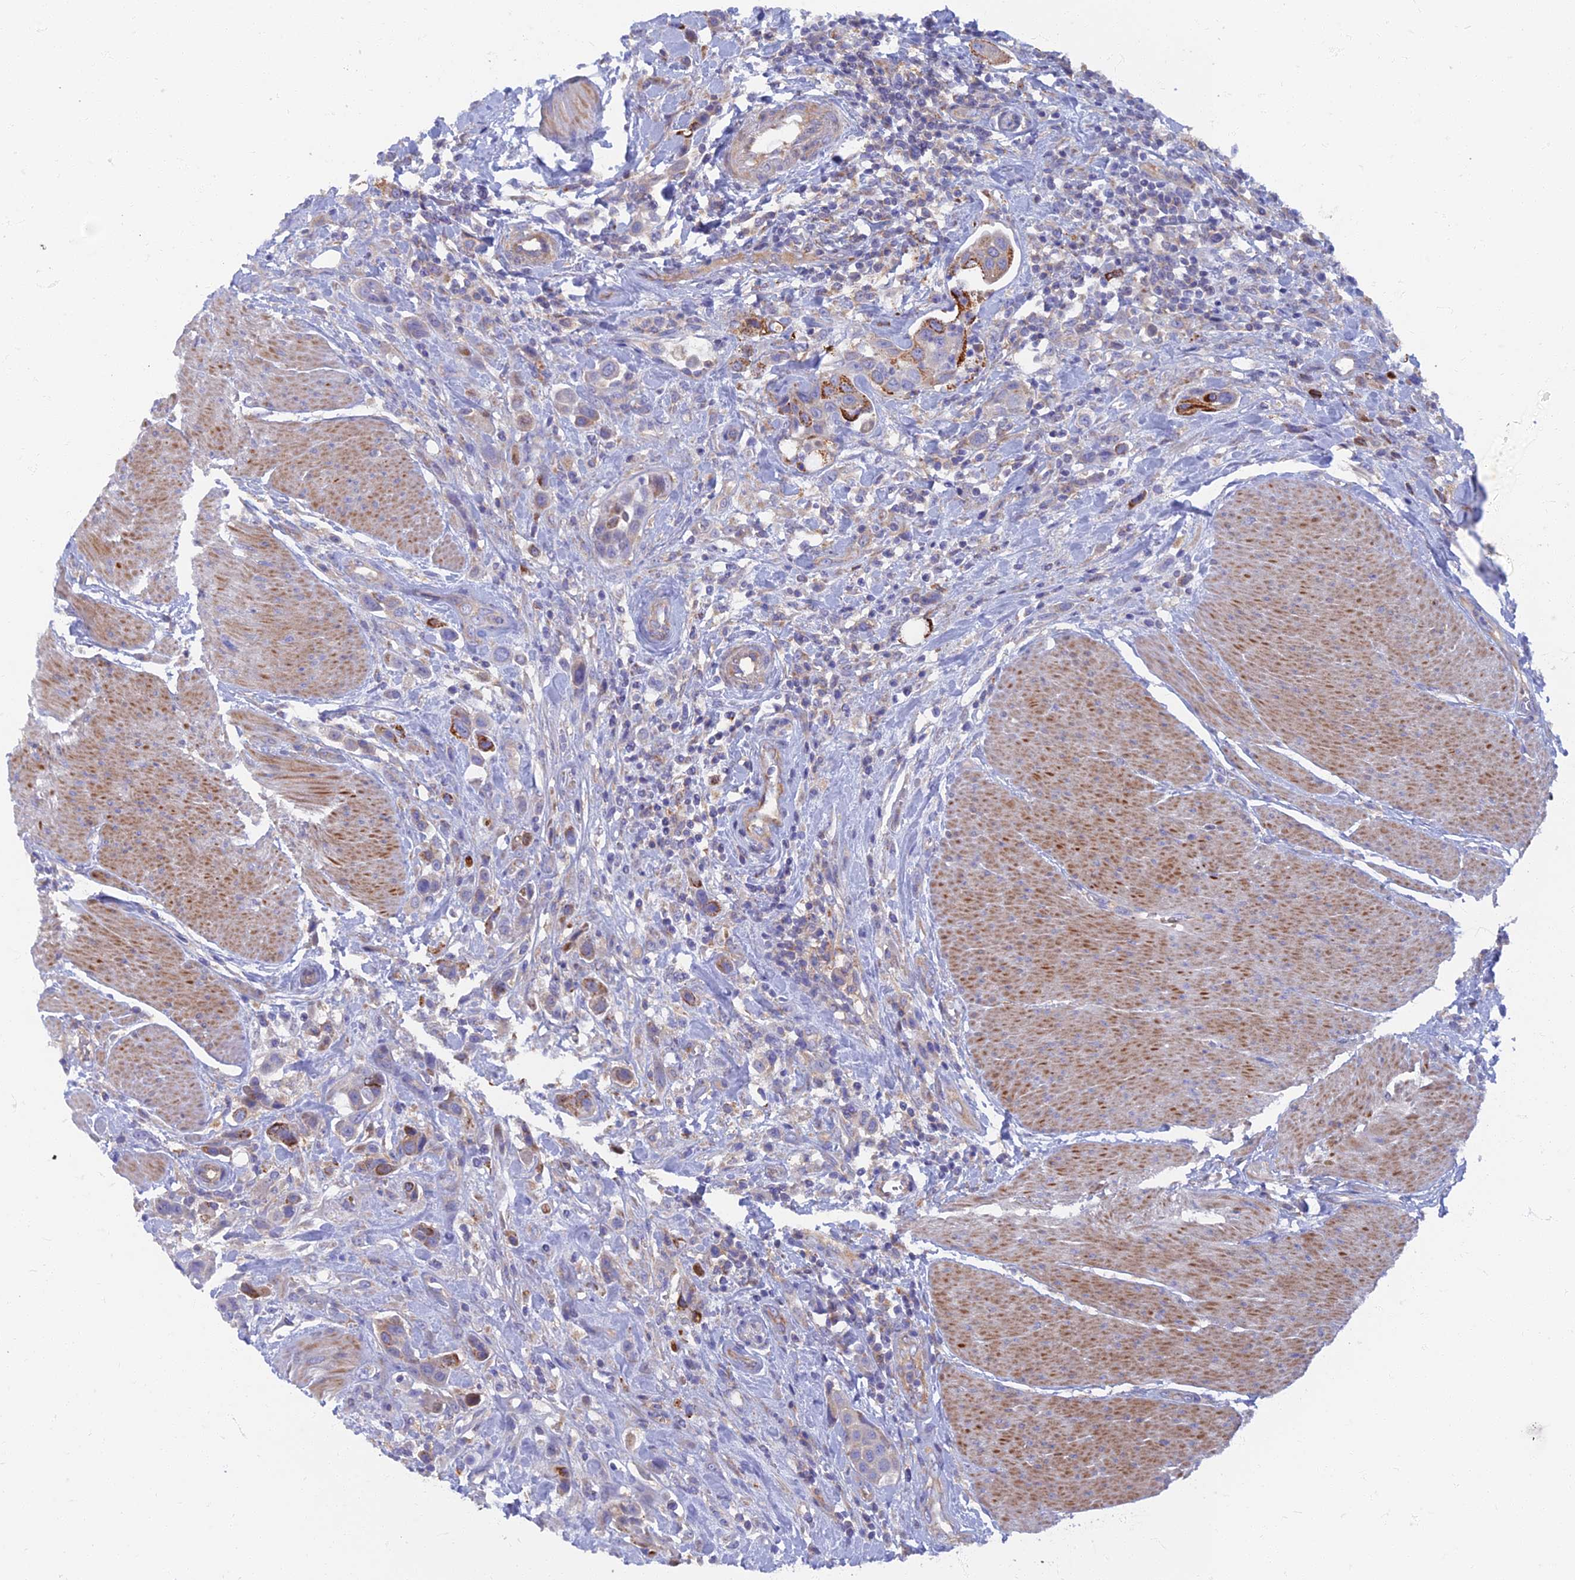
{"staining": {"intensity": "strong", "quantity": "<25%", "location": "cytoplasmic/membranous"}, "tissue": "urothelial cancer", "cell_type": "Tumor cells", "image_type": "cancer", "snomed": [{"axis": "morphology", "description": "Urothelial carcinoma, High grade"}, {"axis": "topography", "description": "Urinary bladder"}], "caption": "The immunohistochemical stain shows strong cytoplasmic/membranous staining in tumor cells of urothelial cancer tissue. Using DAB (3,3'-diaminobenzidine) (brown) and hematoxylin (blue) stains, captured at high magnification using brightfield microscopy.", "gene": "TMEM44", "patient": {"sex": "male", "age": 50}}